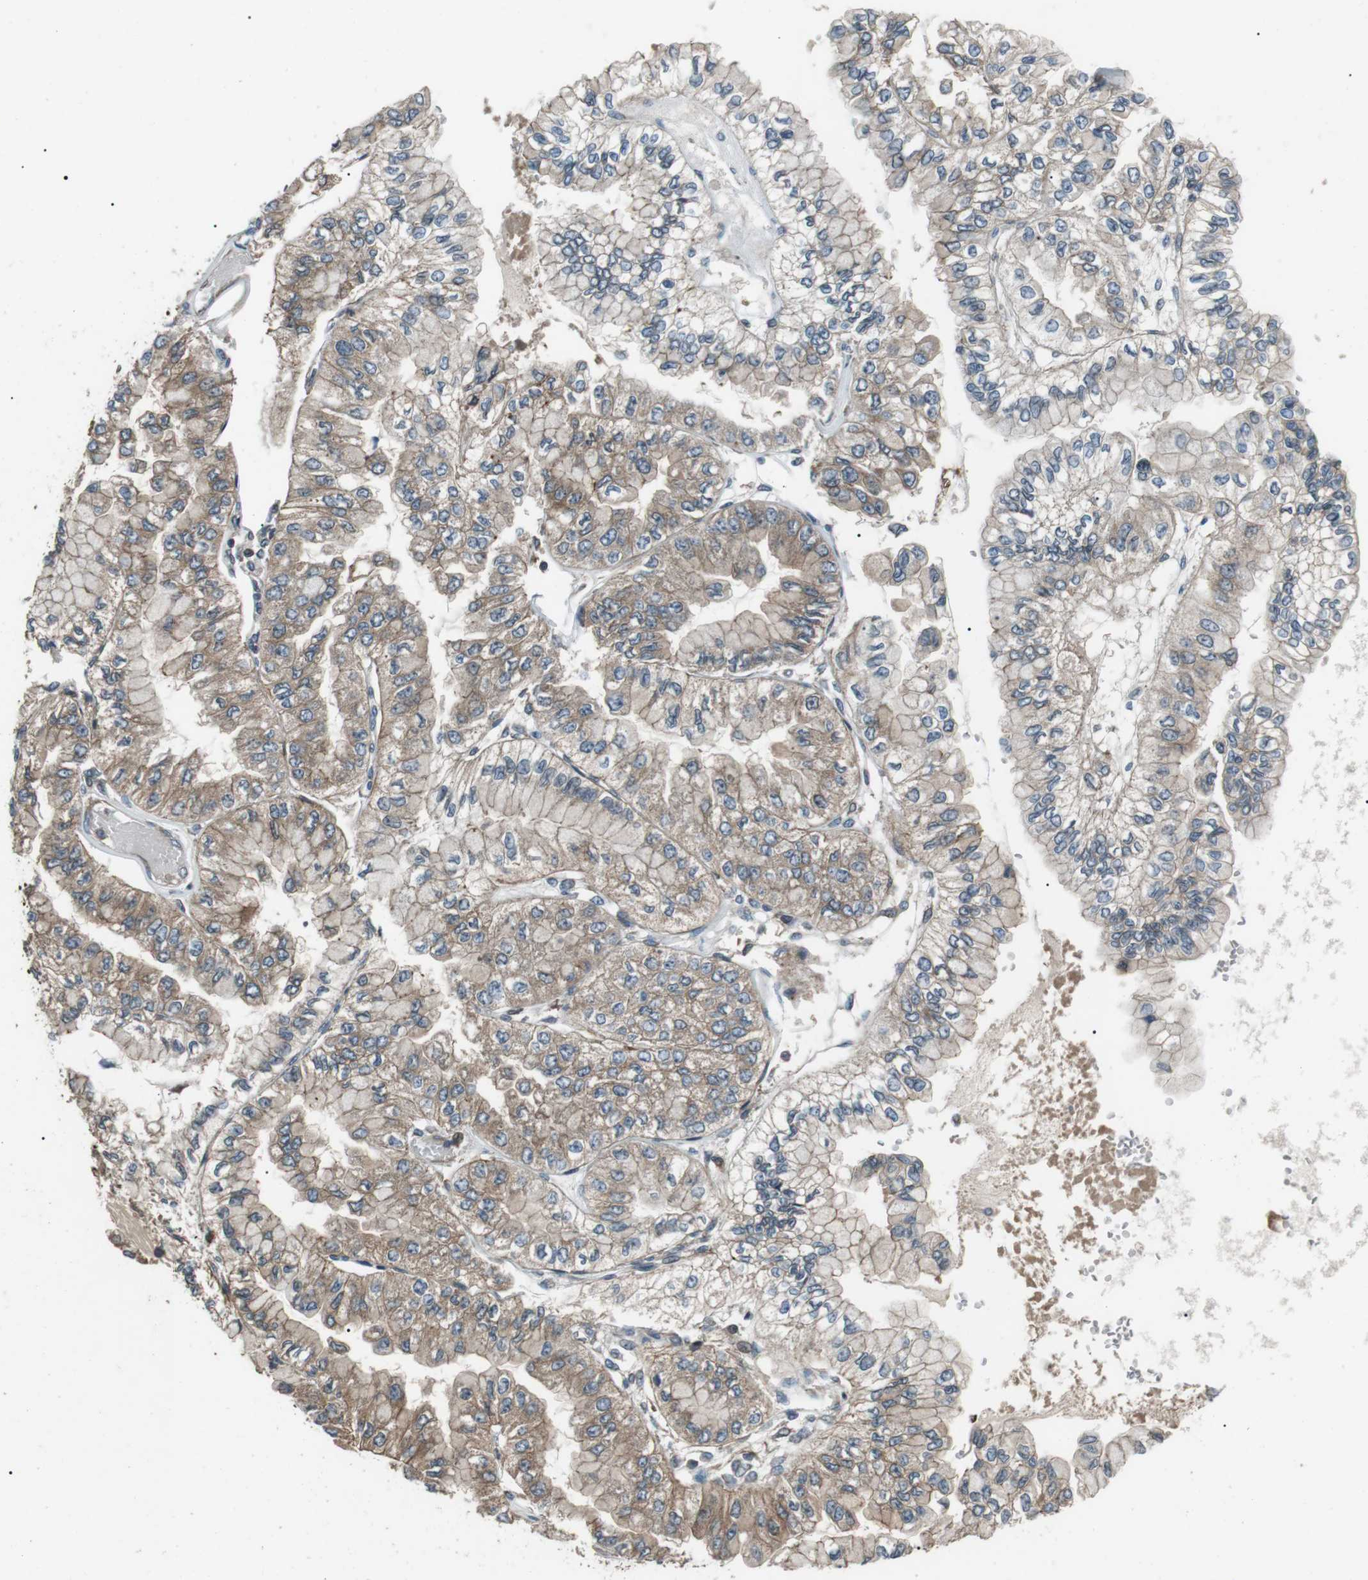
{"staining": {"intensity": "weak", "quantity": ">75%", "location": "cytoplasmic/membranous"}, "tissue": "liver cancer", "cell_type": "Tumor cells", "image_type": "cancer", "snomed": [{"axis": "morphology", "description": "Cholangiocarcinoma"}, {"axis": "topography", "description": "Liver"}], "caption": "DAB (3,3'-diaminobenzidine) immunohistochemical staining of human liver cholangiocarcinoma exhibits weak cytoplasmic/membranous protein expression in about >75% of tumor cells.", "gene": "GPR161", "patient": {"sex": "female", "age": 79}}